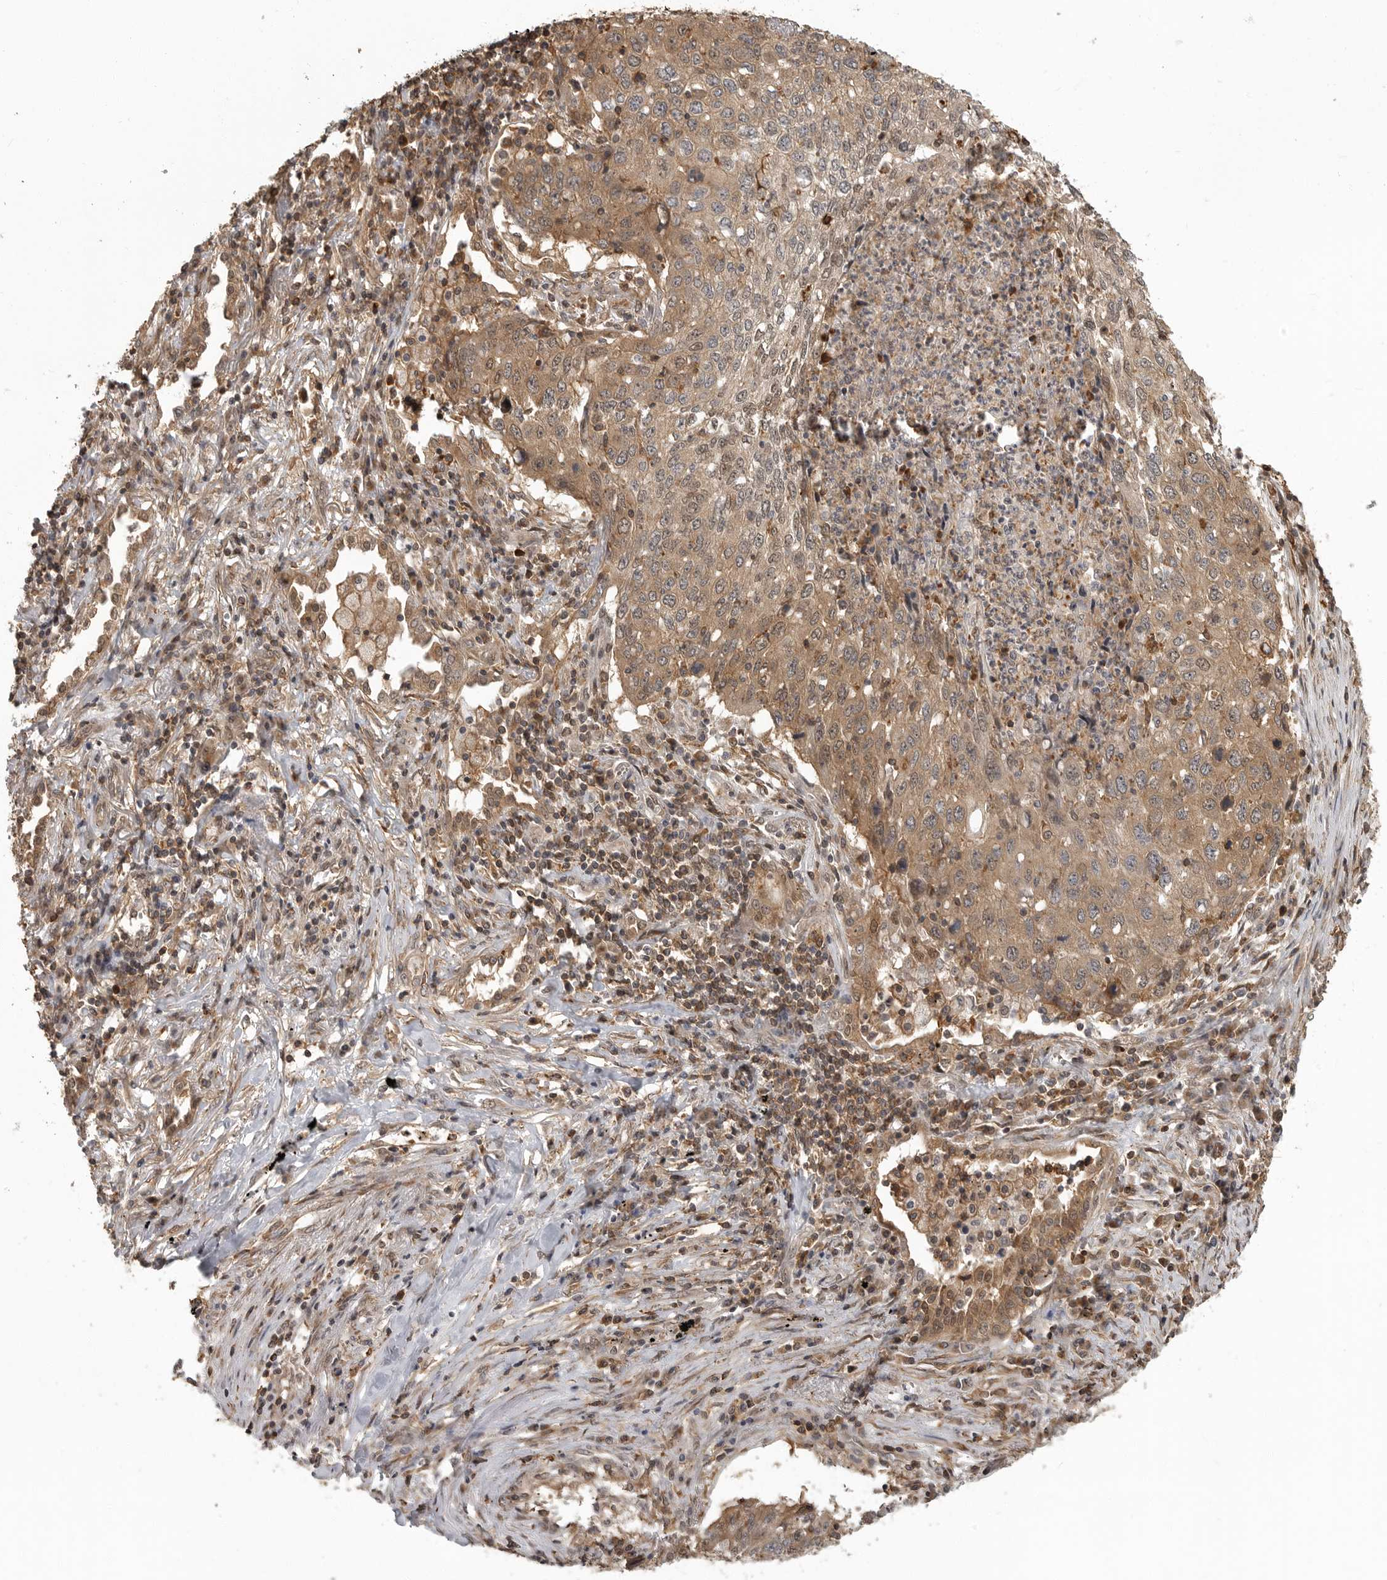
{"staining": {"intensity": "moderate", "quantity": ">75%", "location": "cytoplasmic/membranous"}, "tissue": "lung cancer", "cell_type": "Tumor cells", "image_type": "cancer", "snomed": [{"axis": "morphology", "description": "Squamous cell carcinoma, NOS"}, {"axis": "topography", "description": "Lung"}], "caption": "IHC histopathology image of human lung squamous cell carcinoma stained for a protein (brown), which exhibits medium levels of moderate cytoplasmic/membranous expression in about >75% of tumor cells.", "gene": "ERN1", "patient": {"sex": "female", "age": 63}}